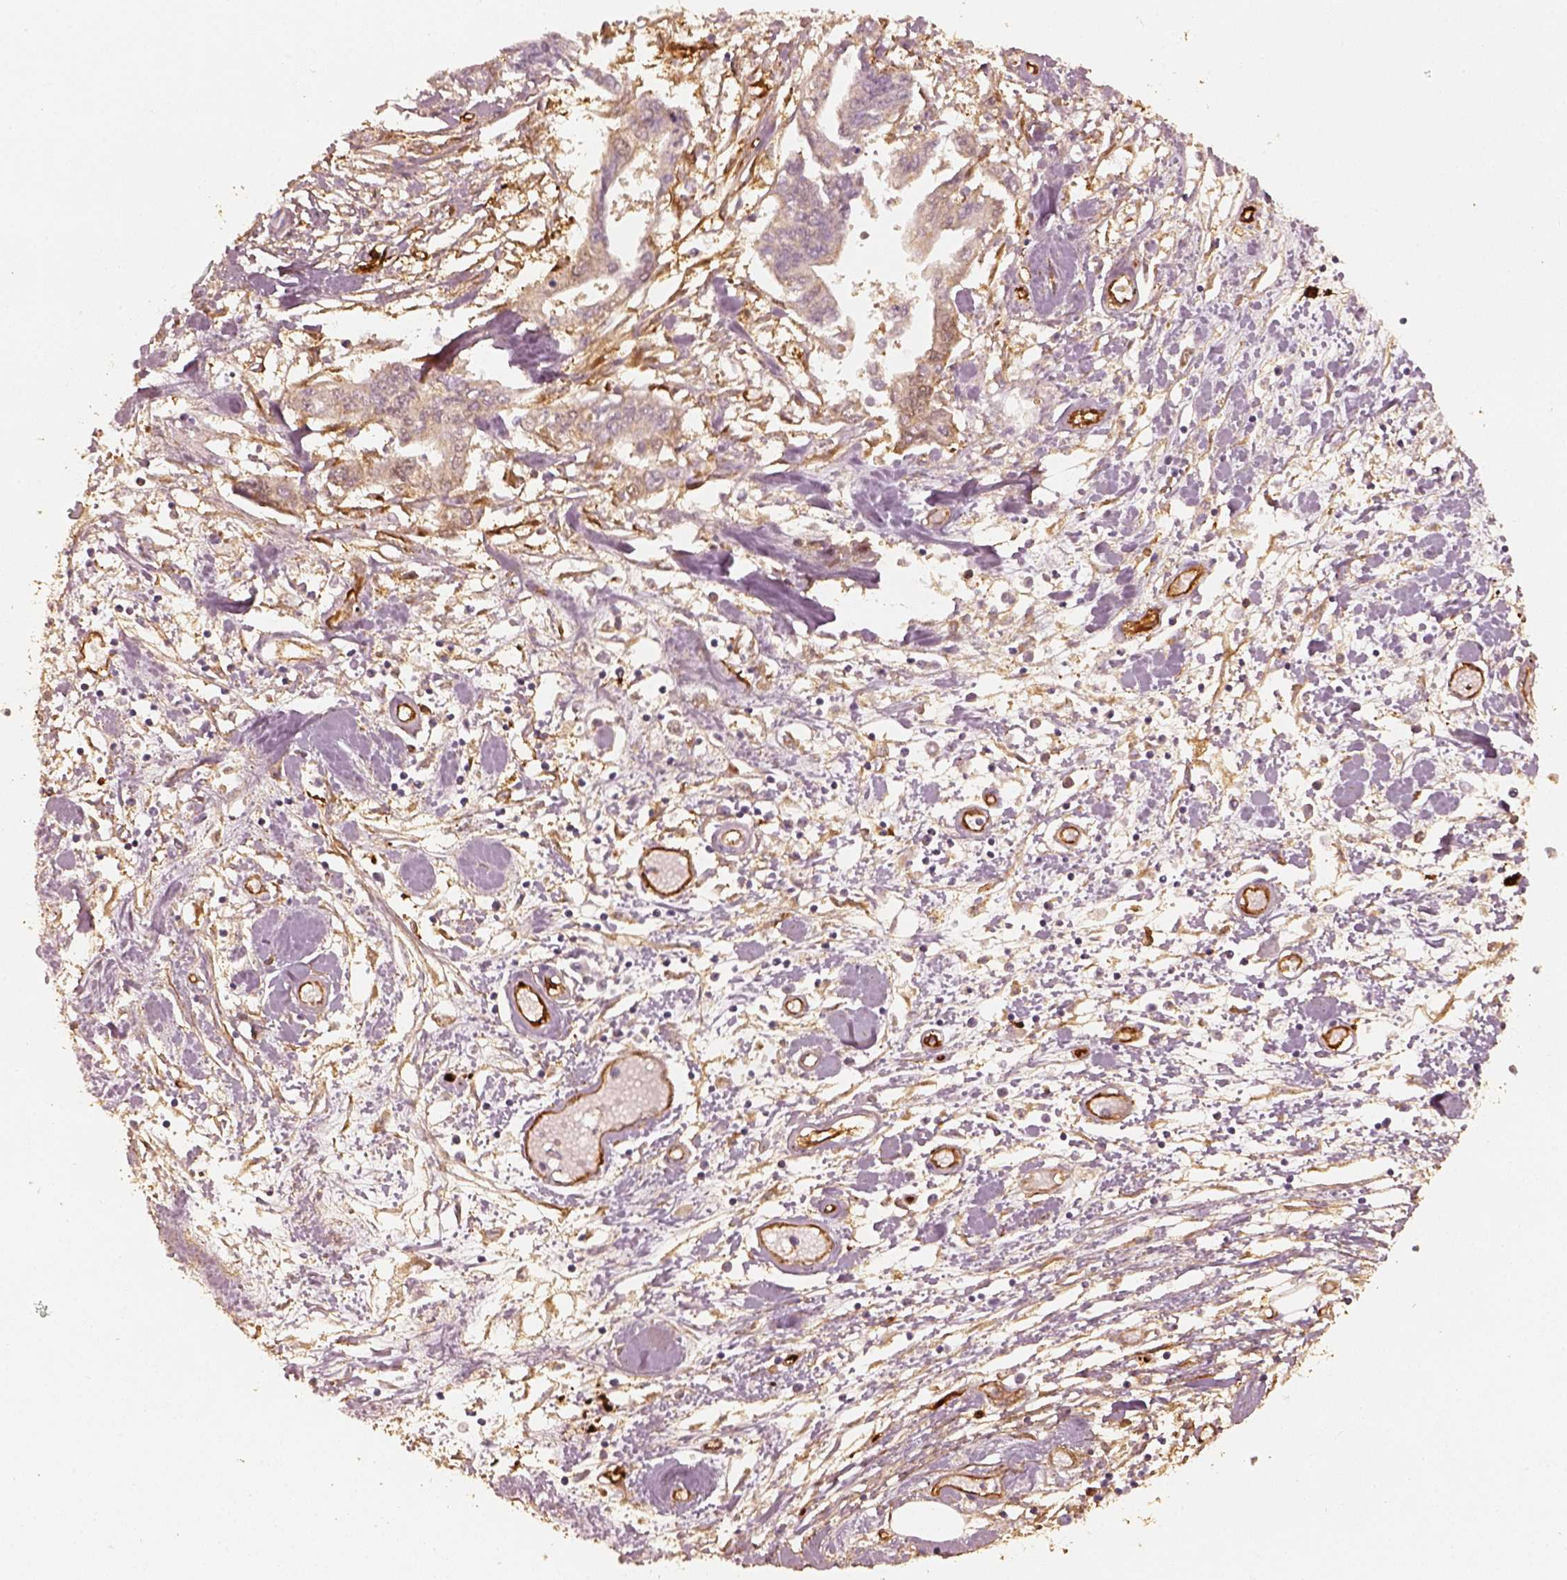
{"staining": {"intensity": "negative", "quantity": "none", "location": "none"}, "tissue": "pancreatic cancer", "cell_type": "Tumor cells", "image_type": "cancer", "snomed": [{"axis": "morphology", "description": "Adenocarcinoma, NOS"}, {"axis": "topography", "description": "Pancreas"}], "caption": "Tumor cells are negative for brown protein staining in pancreatic cancer. (Immunohistochemistry, brightfield microscopy, high magnification).", "gene": "FSCN1", "patient": {"sex": "male", "age": 60}}